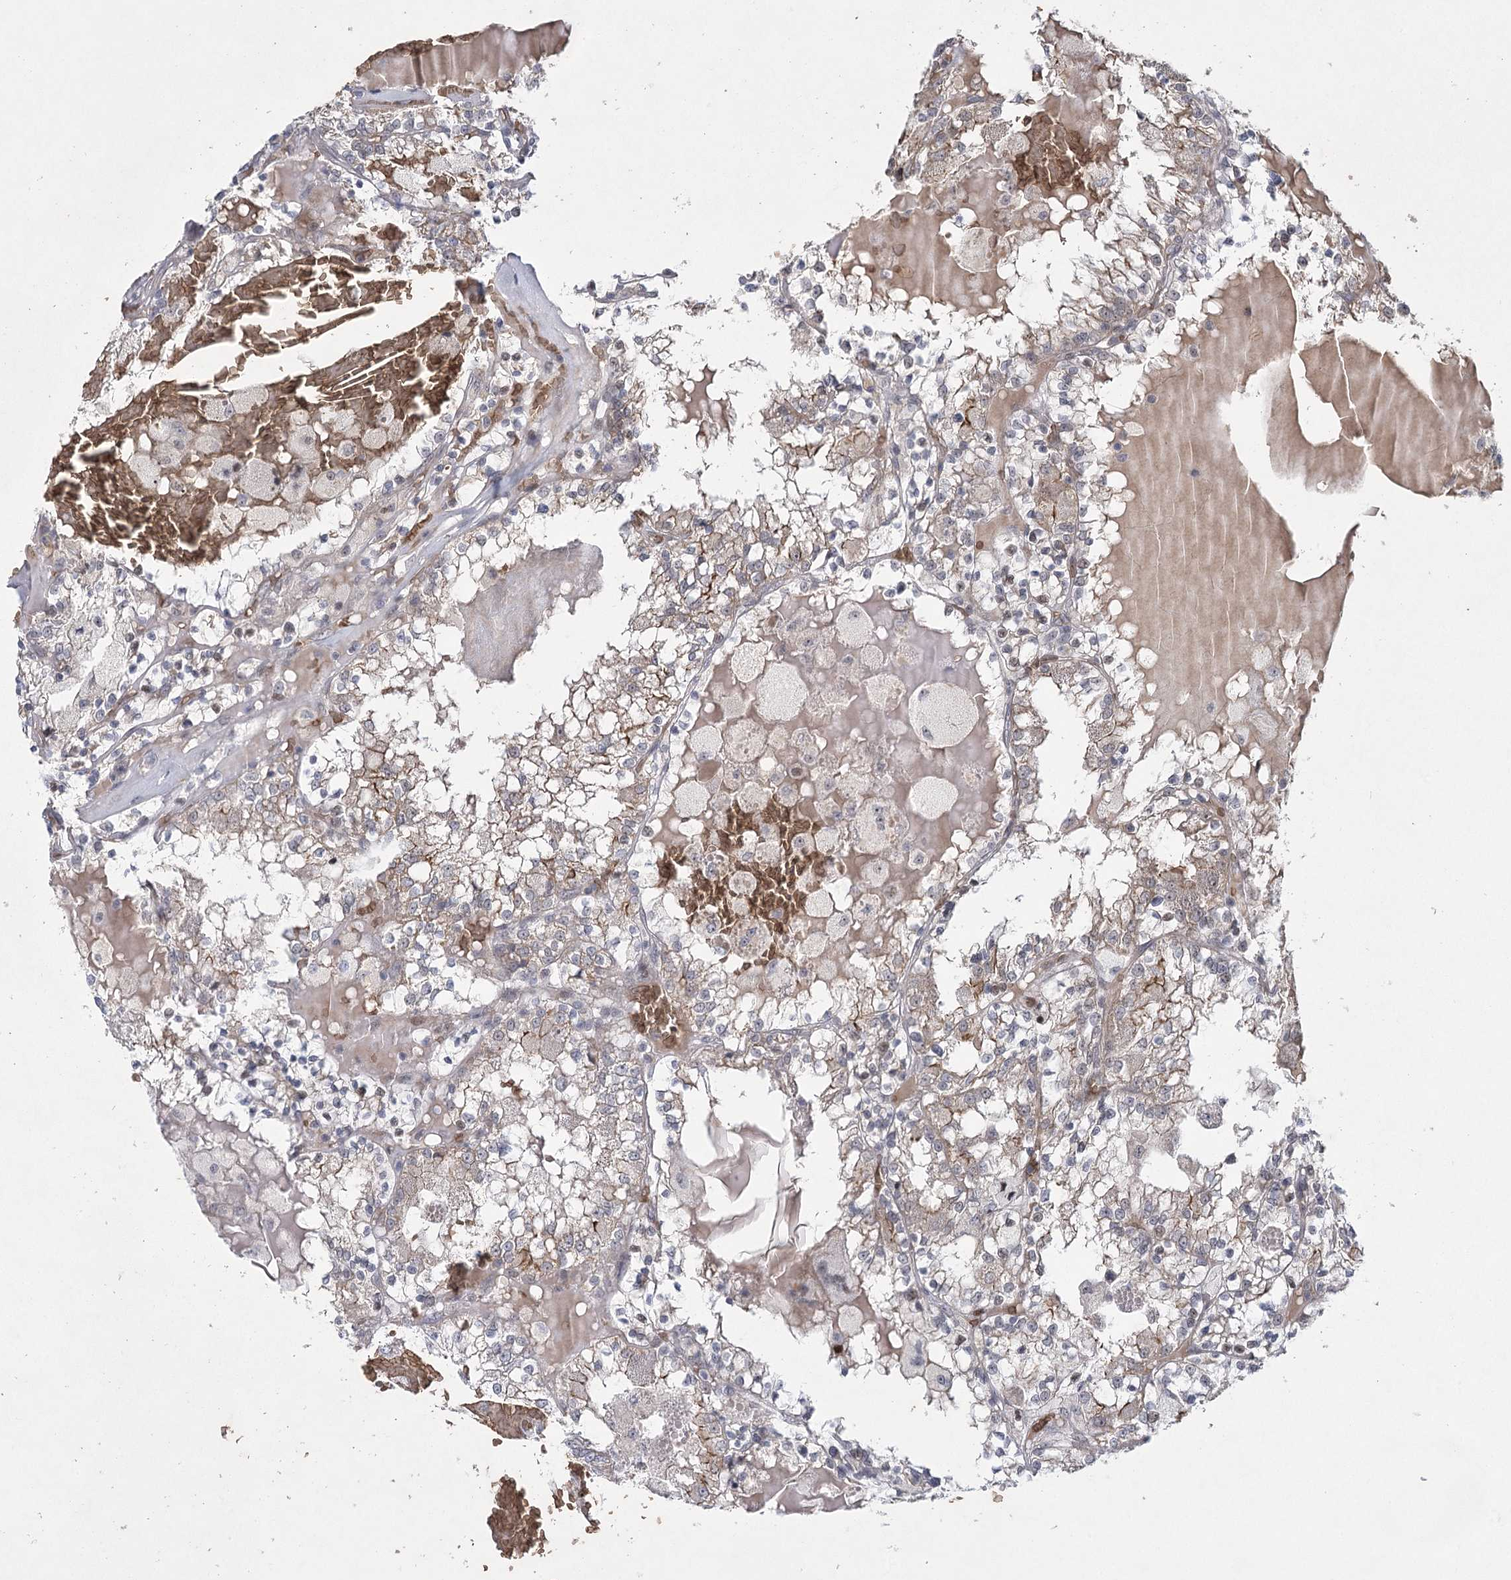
{"staining": {"intensity": "moderate", "quantity": "<25%", "location": "cytoplasmic/membranous"}, "tissue": "renal cancer", "cell_type": "Tumor cells", "image_type": "cancer", "snomed": [{"axis": "morphology", "description": "Adenocarcinoma, NOS"}, {"axis": "topography", "description": "Kidney"}], "caption": "A micrograph of human adenocarcinoma (renal) stained for a protein reveals moderate cytoplasmic/membranous brown staining in tumor cells.", "gene": "NSMCE4A", "patient": {"sex": "female", "age": 56}}